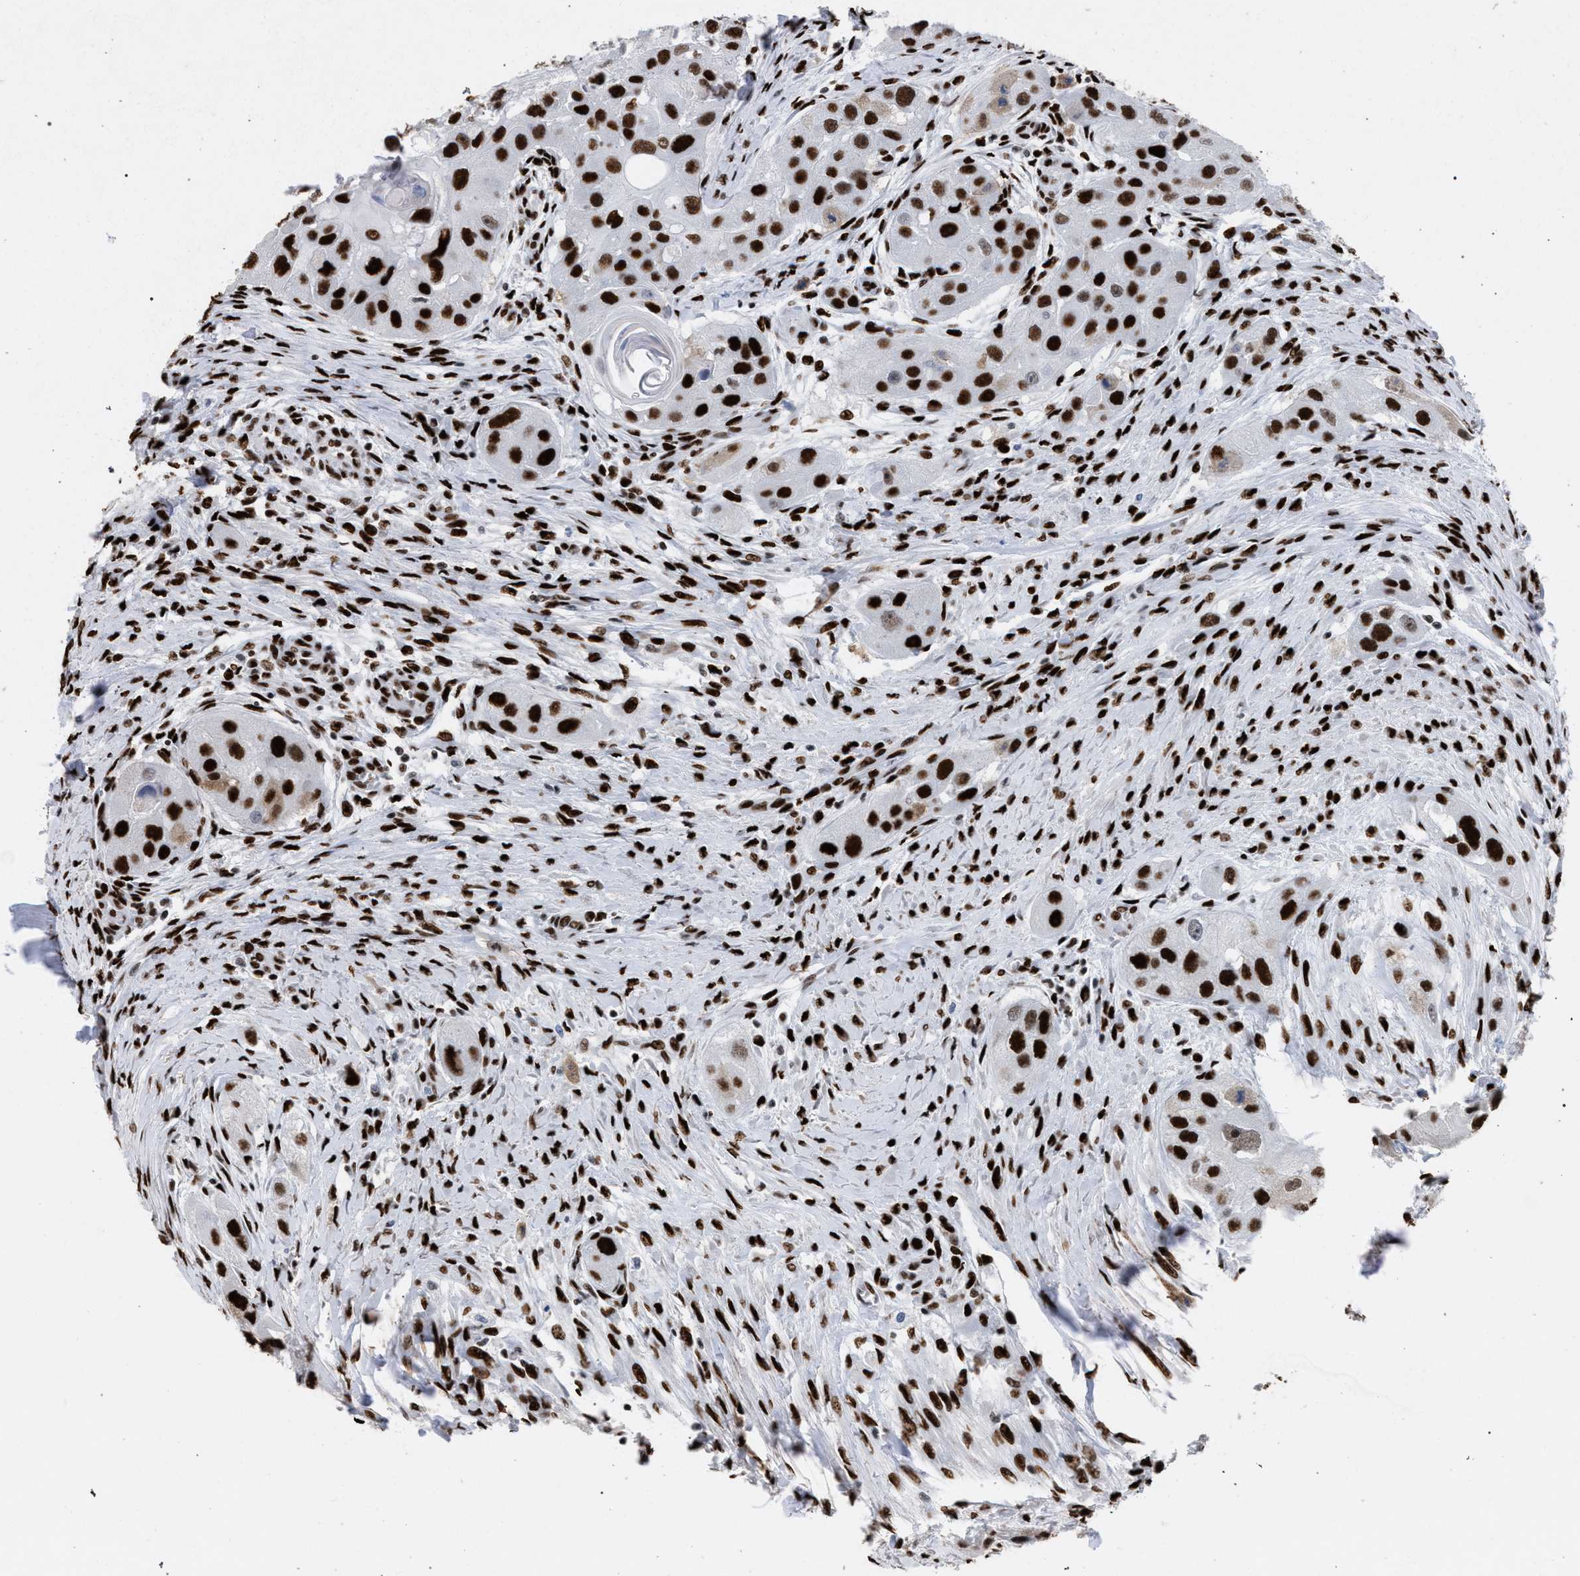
{"staining": {"intensity": "strong", "quantity": ">75%", "location": "nuclear"}, "tissue": "head and neck cancer", "cell_type": "Tumor cells", "image_type": "cancer", "snomed": [{"axis": "morphology", "description": "Normal tissue, NOS"}, {"axis": "morphology", "description": "Squamous cell carcinoma, NOS"}, {"axis": "topography", "description": "Skeletal muscle"}, {"axis": "topography", "description": "Head-Neck"}], "caption": "The immunohistochemical stain highlights strong nuclear expression in tumor cells of head and neck squamous cell carcinoma tissue.", "gene": "TP53BP1", "patient": {"sex": "male", "age": 51}}